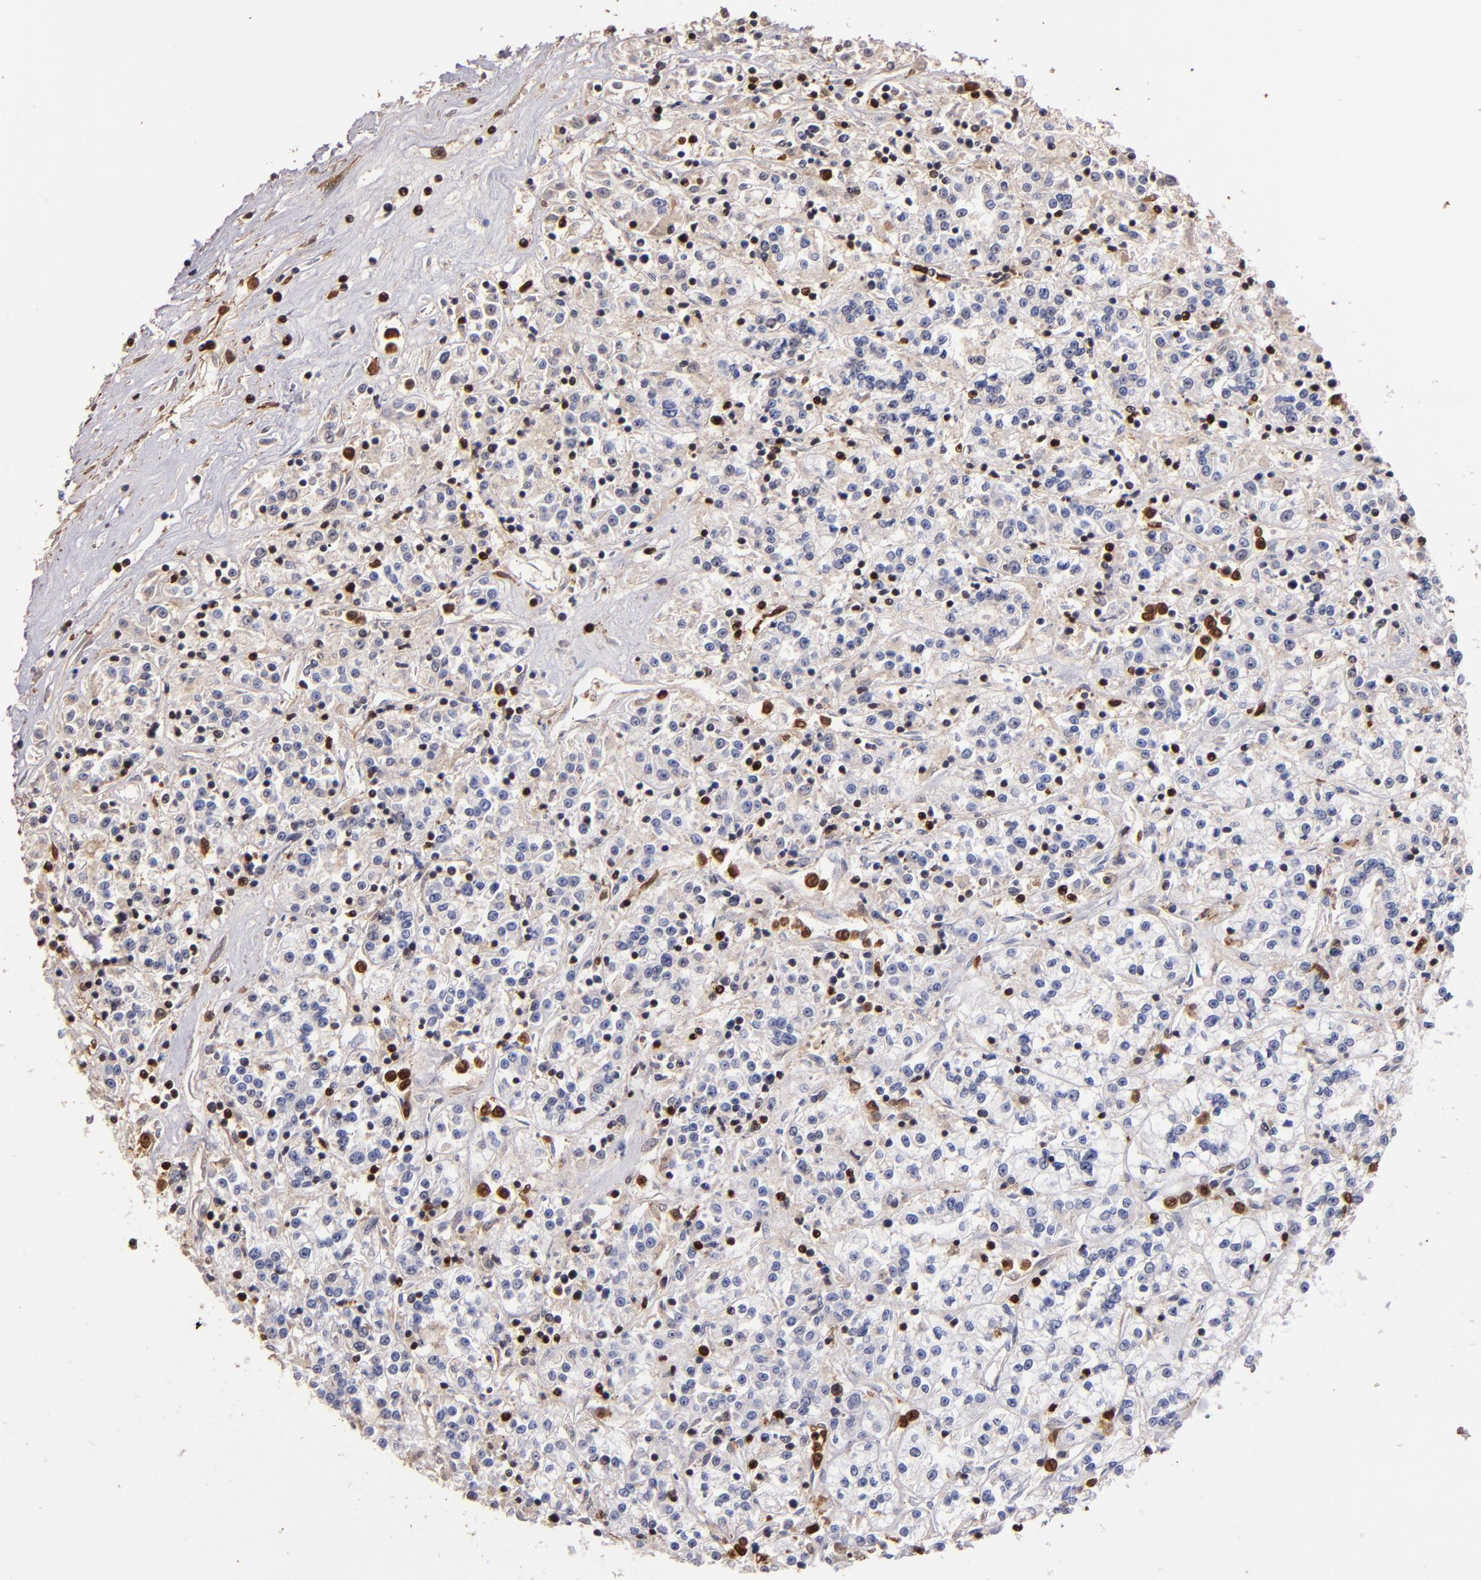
{"staining": {"intensity": "negative", "quantity": "none", "location": "none"}, "tissue": "renal cancer", "cell_type": "Tumor cells", "image_type": "cancer", "snomed": [{"axis": "morphology", "description": "Adenocarcinoma, NOS"}, {"axis": "topography", "description": "Kidney"}], "caption": "Tumor cells show no significant staining in renal adenocarcinoma. (DAB (3,3'-diaminobenzidine) immunohistochemistry (IHC), high magnification).", "gene": "S100A4", "patient": {"sex": "female", "age": 76}}